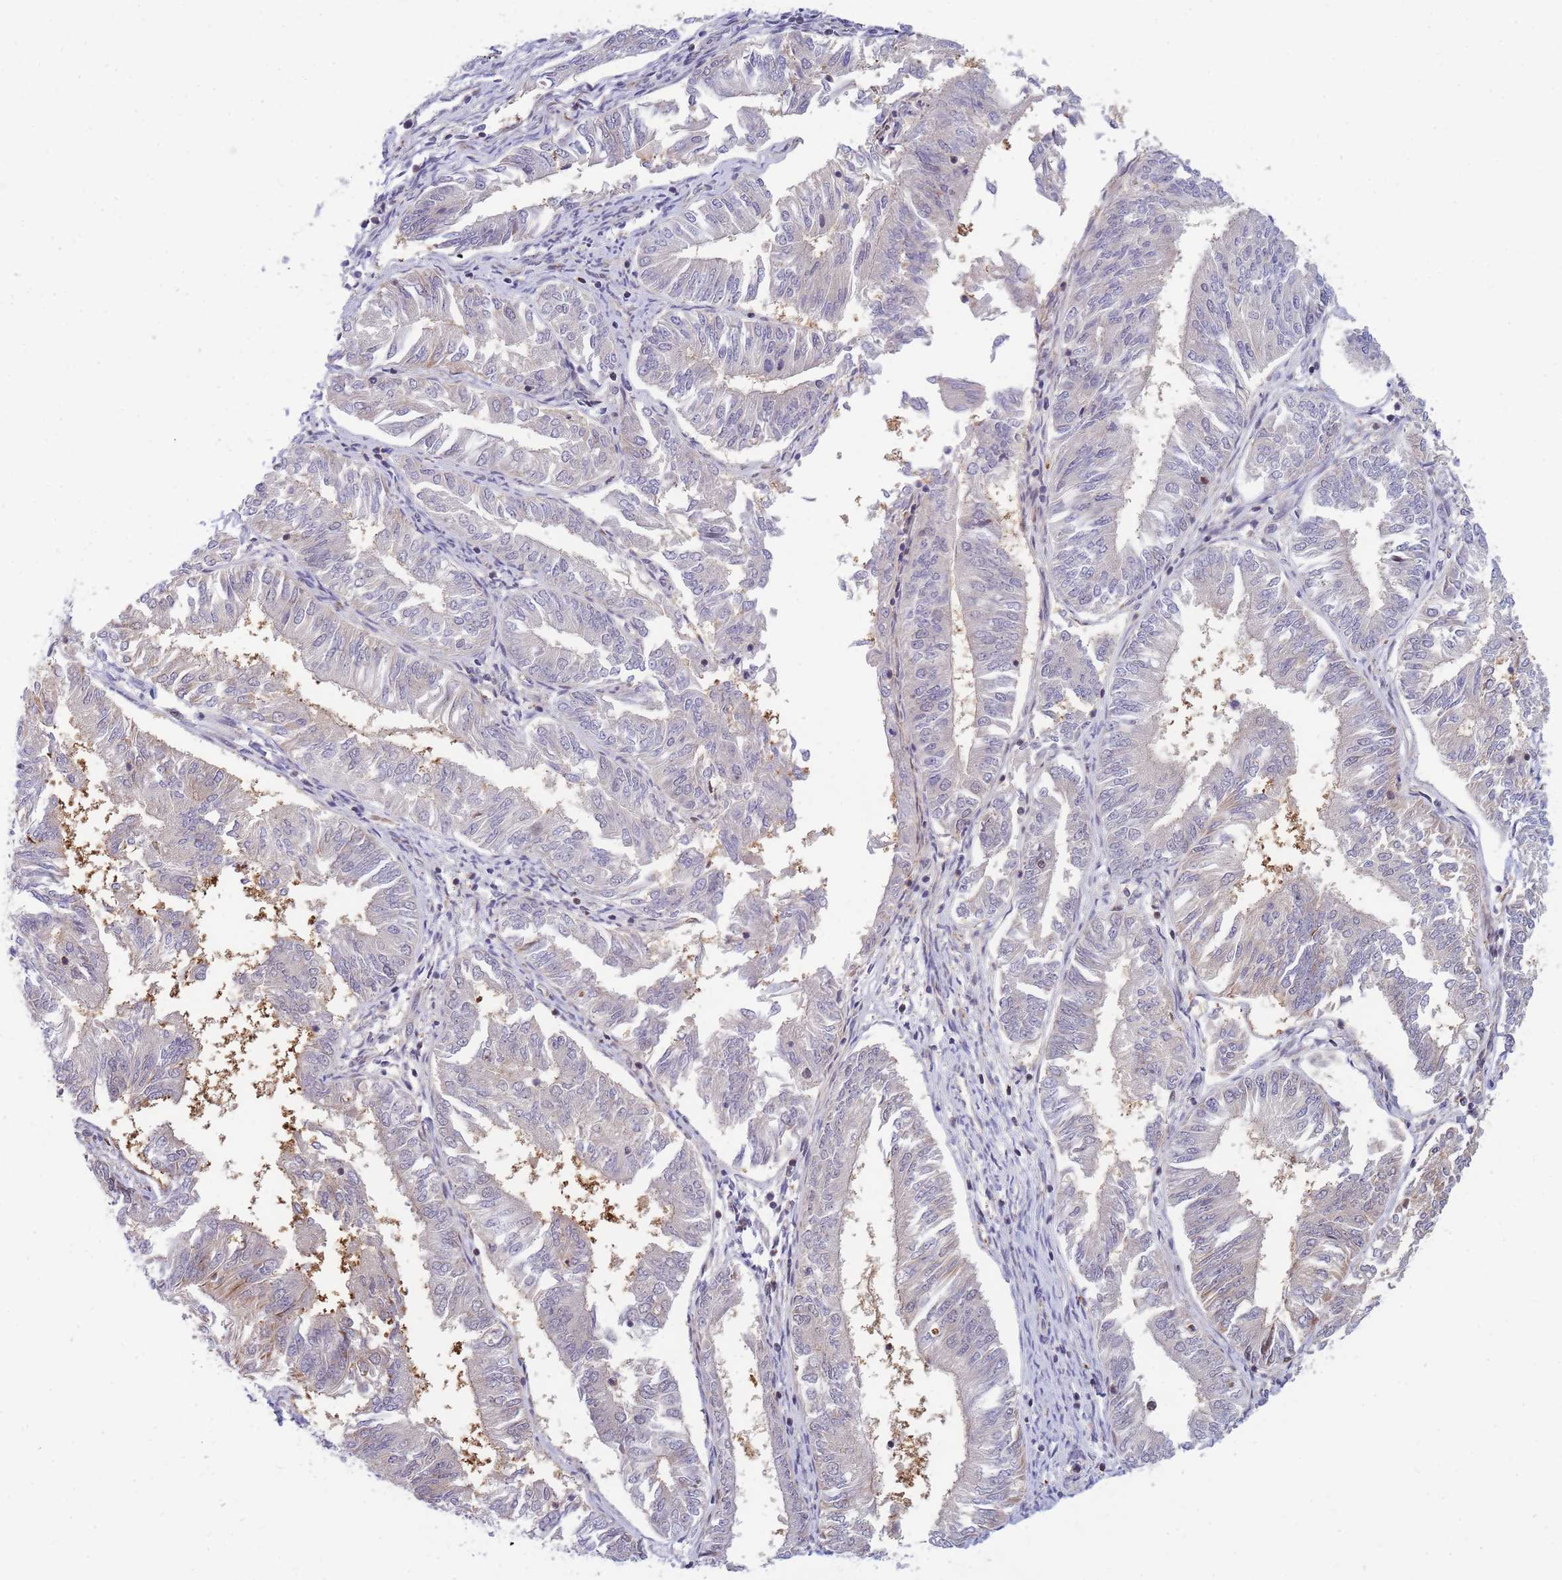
{"staining": {"intensity": "negative", "quantity": "none", "location": "none"}, "tissue": "endometrial cancer", "cell_type": "Tumor cells", "image_type": "cancer", "snomed": [{"axis": "morphology", "description": "Adenocarcinoma, NOS"}, {"axis": "topography", "description": "Endometrium"}], "caption": "Immunohistochemical staining of human endometrial cancer shows no significant positivity in tumor cells.", "gene": "CRACD", "patient": {"sex": "female", "age": 58}}